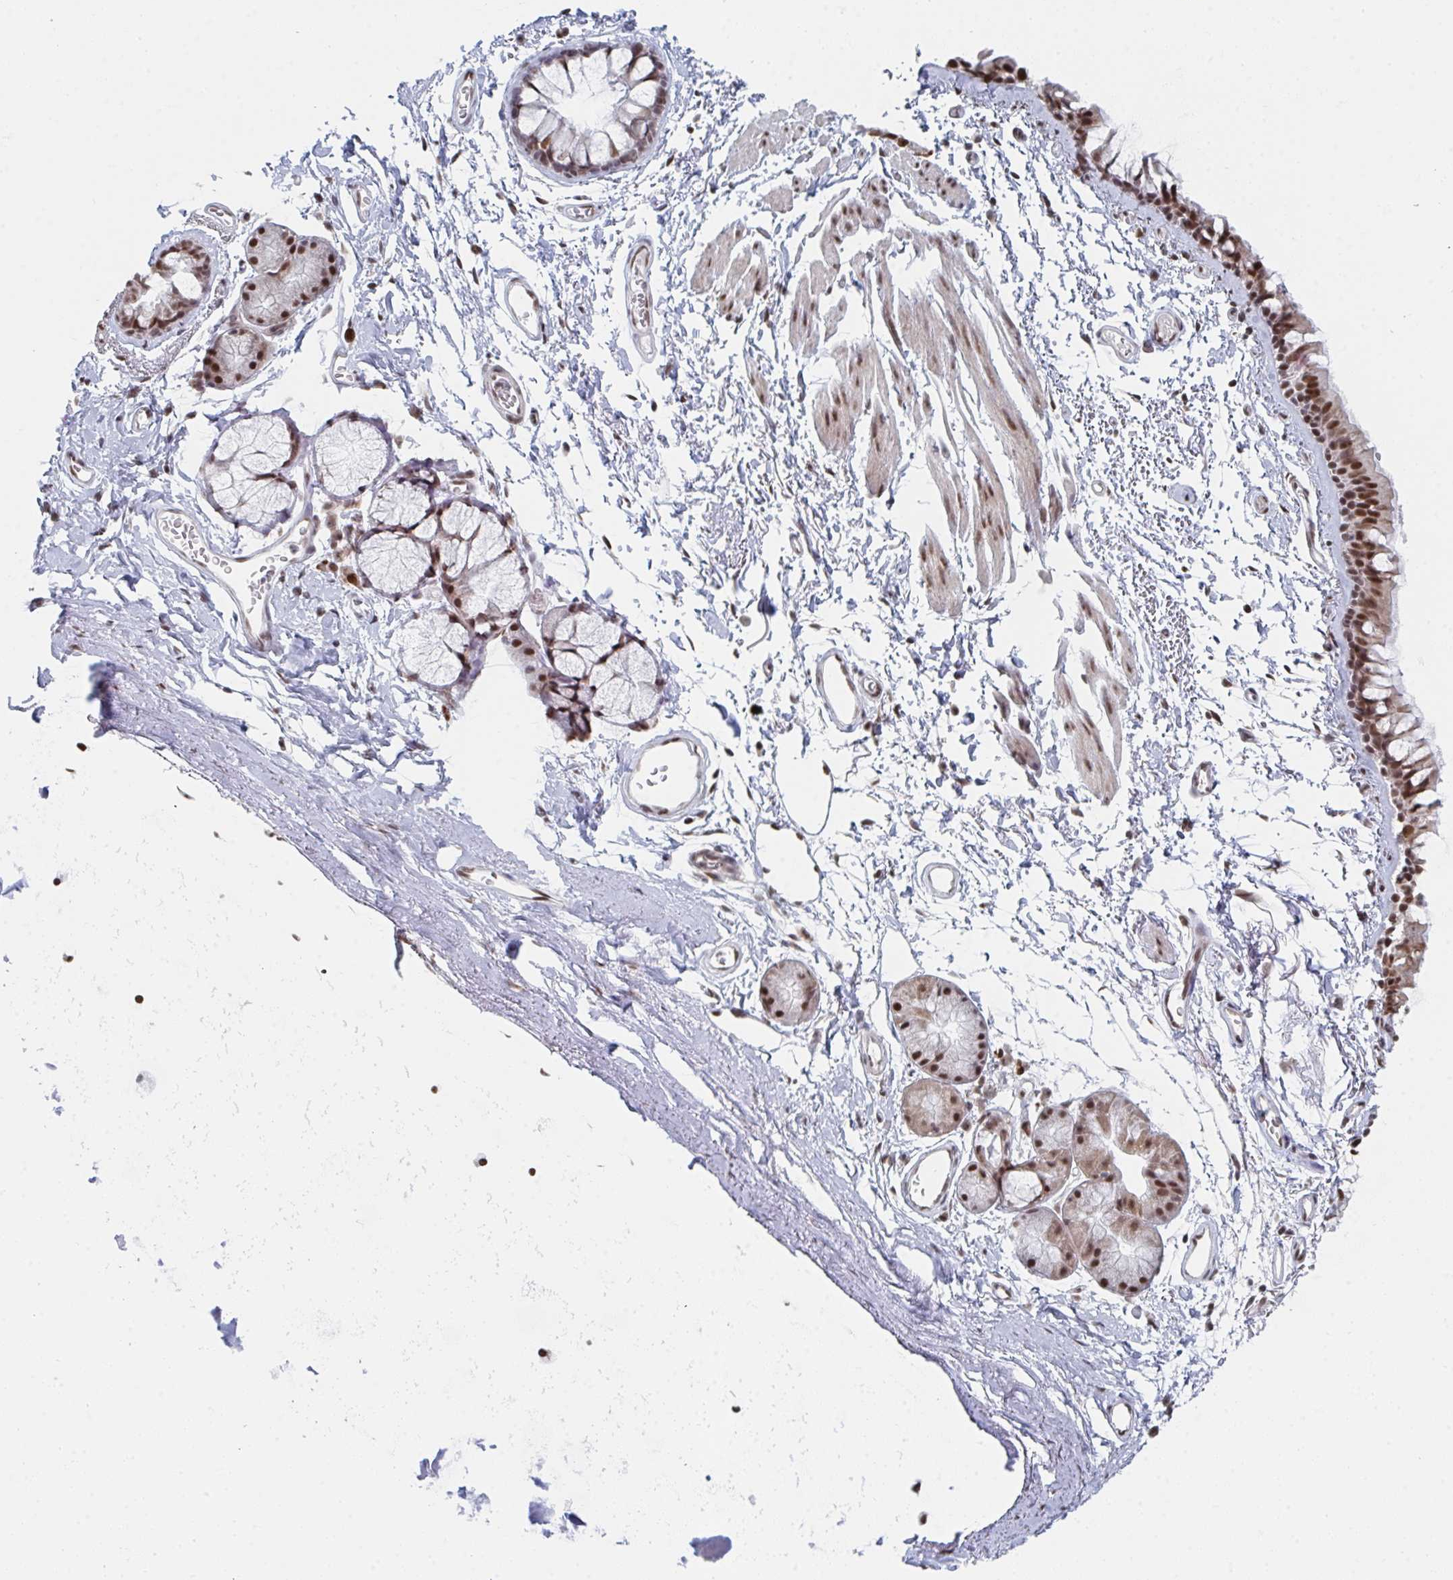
{"staining": {"intensity": "moderate", "quantity": ">75%", "location": "nuclear"}, "tissue": "bronchus", "cell_type": "Respiratory epithelial cells", "image_type": "normal", "snomed": [{"axis": "morphology", "description": "Normal tissue, NOS"}, {"axis": "topography", "description": "Cartilage tissue"}, {"axis": "topography", "description": "Bronchus"}], "caption": "High-magnification brightfield microscopy of normal bronchus stained with DAB (brown) and counterstained with hematoxylin (blue). respiratory epithelial cells exhibit moderate nuclear expression is identified in about>75% of cells.", "gene": "MBNL1", "patient": {"sex": "female", "age": 79}}